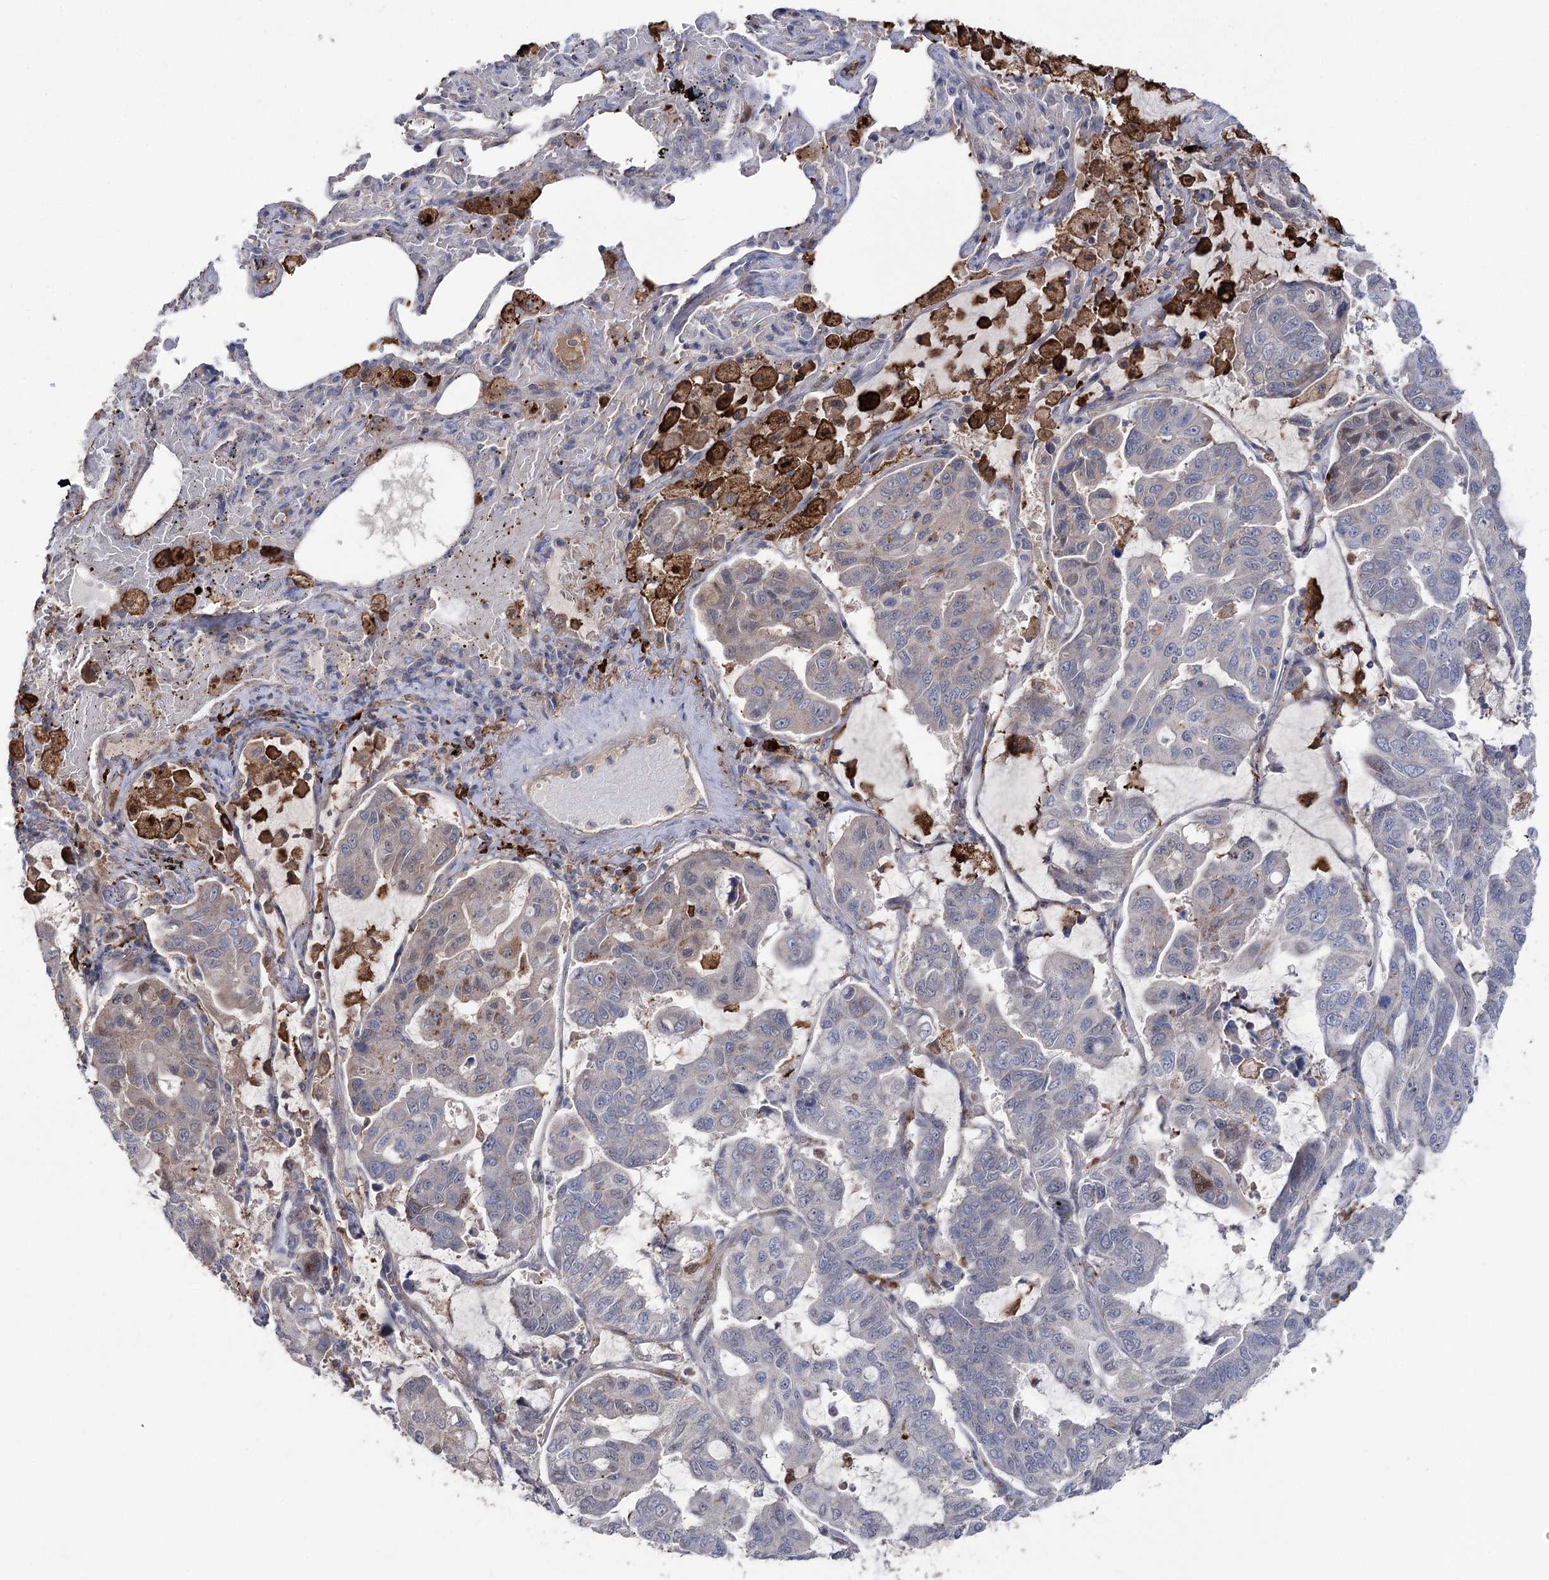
{"staining": {"intensity": "weak", "quantity": "<25%", "location": "cytoplasmic/membranous"}, "tissue": "lung cancer", "cell_type": "Tumor cells", "image_type": "cancer", "snomed": [{"axis": "morphology", "description": "Adenocarcinoma, NOS"}, {"axis": "topography", "description": "Lung"}], "caption": "Immunohistochemical staining of lung adenocarcinoma demonstrates no significant positivity in tumor cells.", "gene": "OTUD1", "patient": {"sex": "male", "age": 64}}